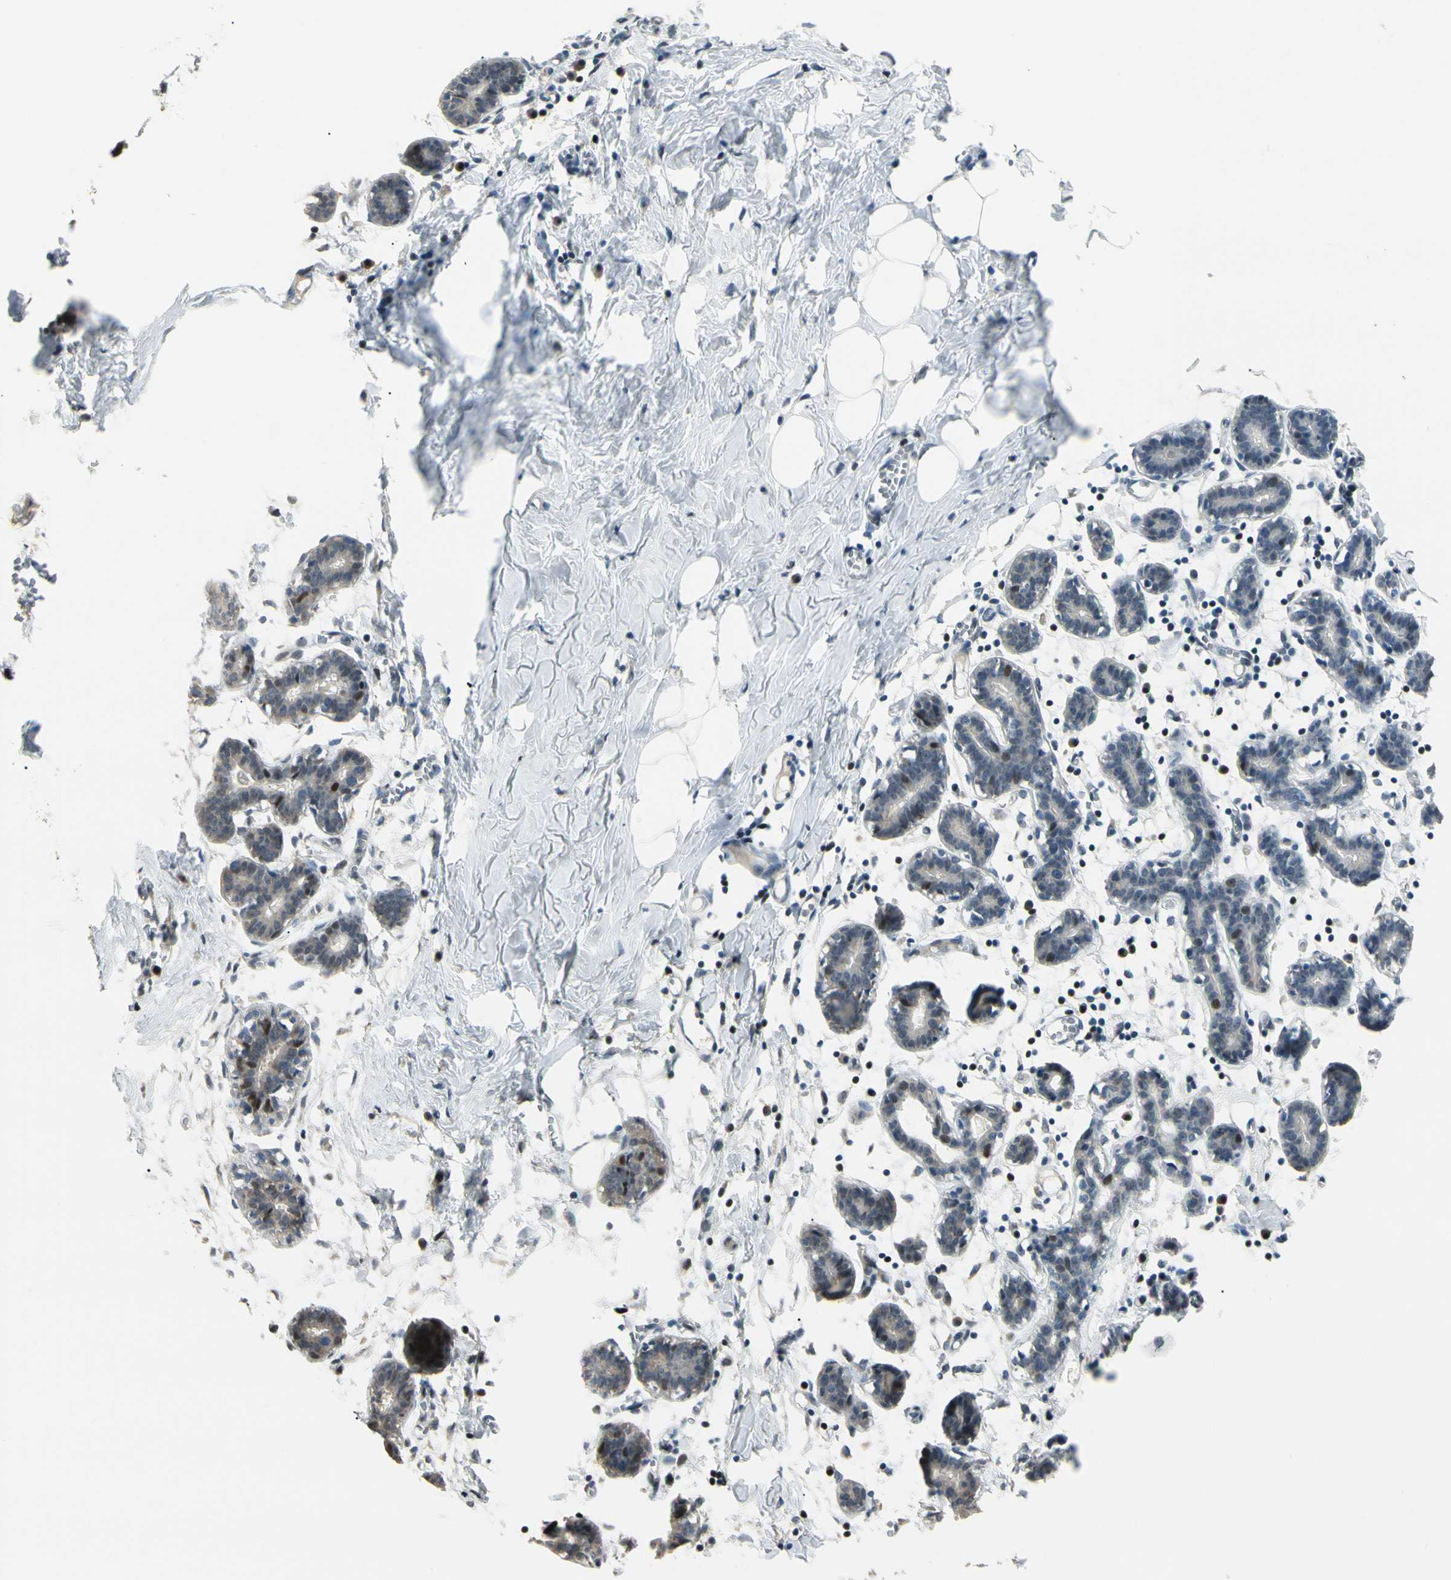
{"staining": {"intensity": "negative", "quantity": "none", "location": "none"}, "tissue": "breast", "cell_type": "Adipocytes", "image_type": "normal", "snomed": [{"axis": "morphology", "description": "Normal tissue, NOS"}, {"axis": "topography", "description": "Breast"}], "caption": "Adipocytes show no significant expression in unremarkable breast.", "gene": "P3H2", "patient": {"sex": "female", "age": 27}}